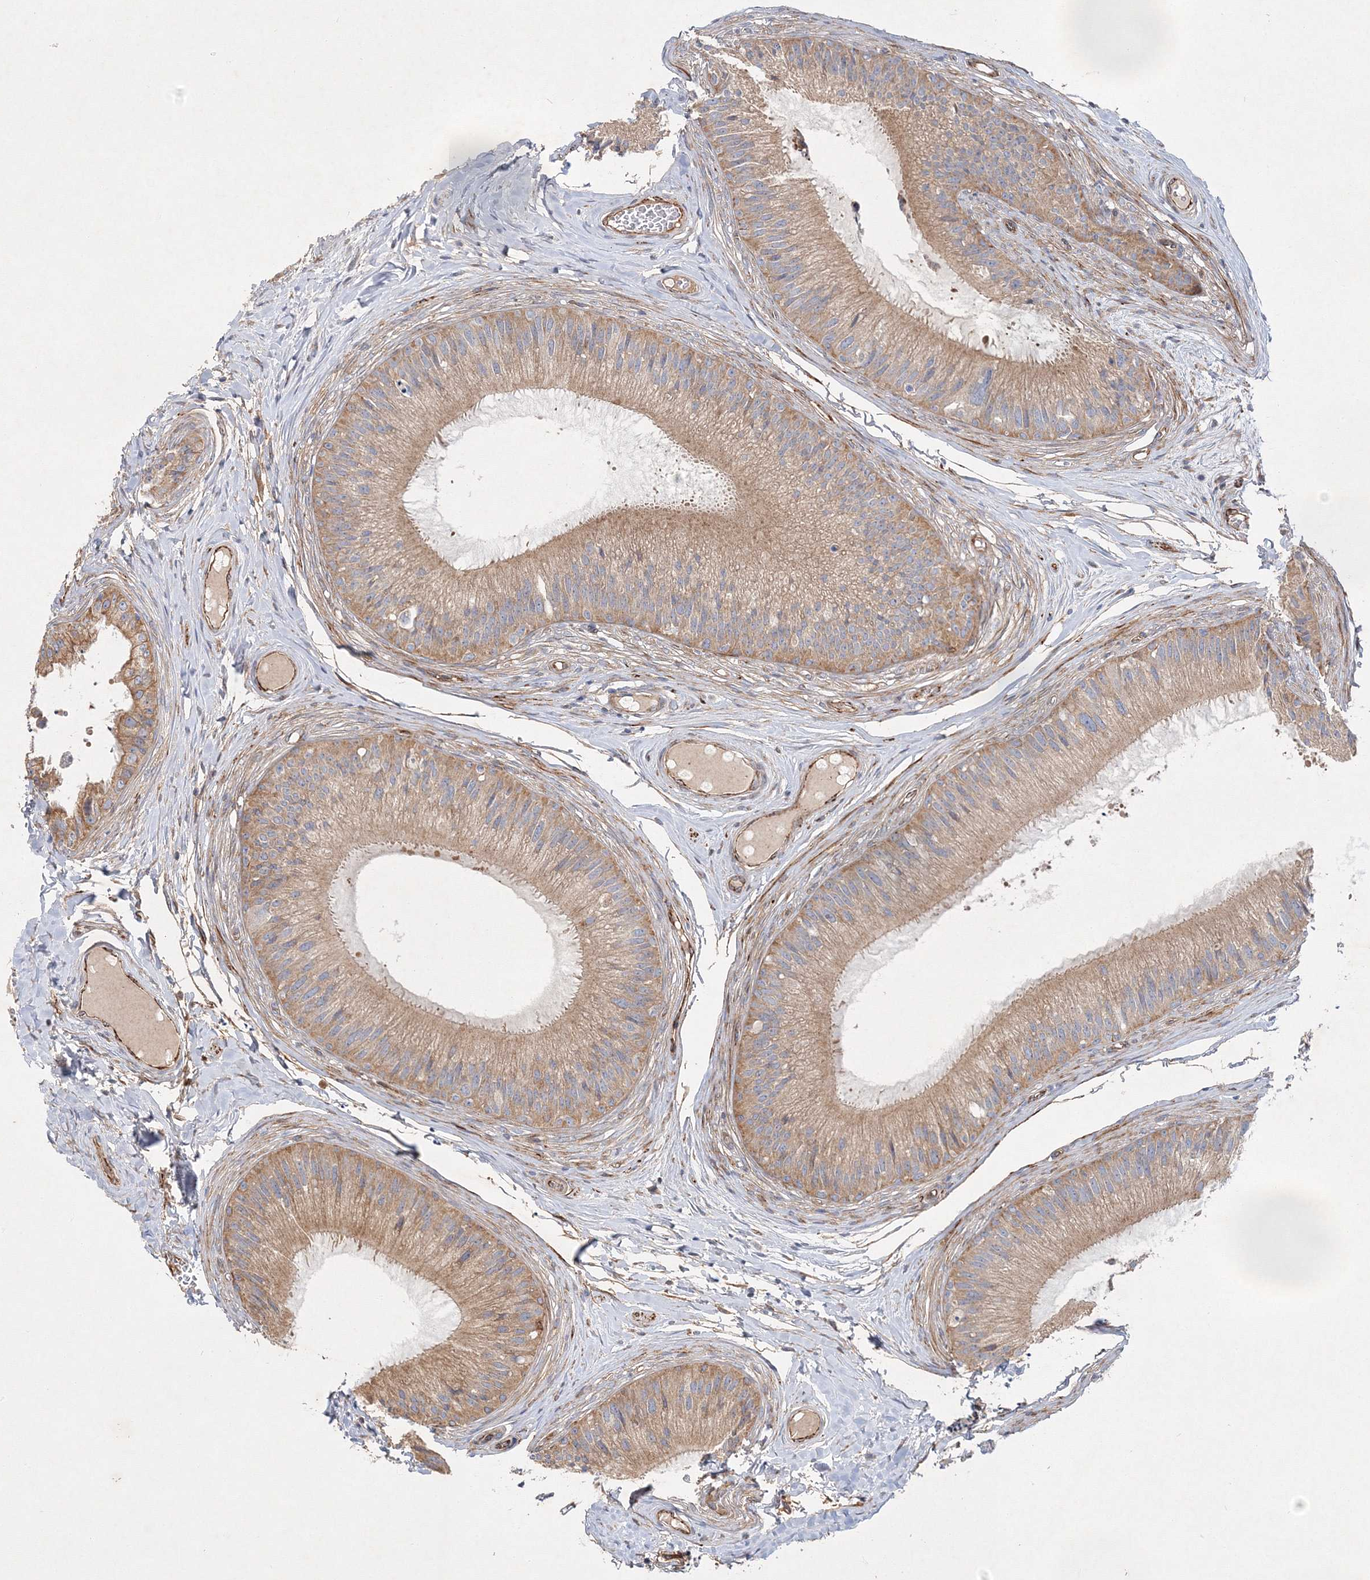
{"staining": {"intensity": "weak", "quantity": ">75%", "location": "cytoplasmic/membranous"}, "tissue": "epididymis", "cell_type": "Glandular cells", "image_type": "normal", "snomed": [{"axis": "morphology", "description": "Normal tissue, NOS"}, {"axis": "topography", "description": "Epididymis"}], "caption": "Glandular cells exhibit low levels of weak cytoplasmic/membranous expression in about >75% of cells in unremarkable epididymis. Nuclei are stained in blue.", "gene": "ZFYVE16", "patient": {"sex": "male", "age": 31}}